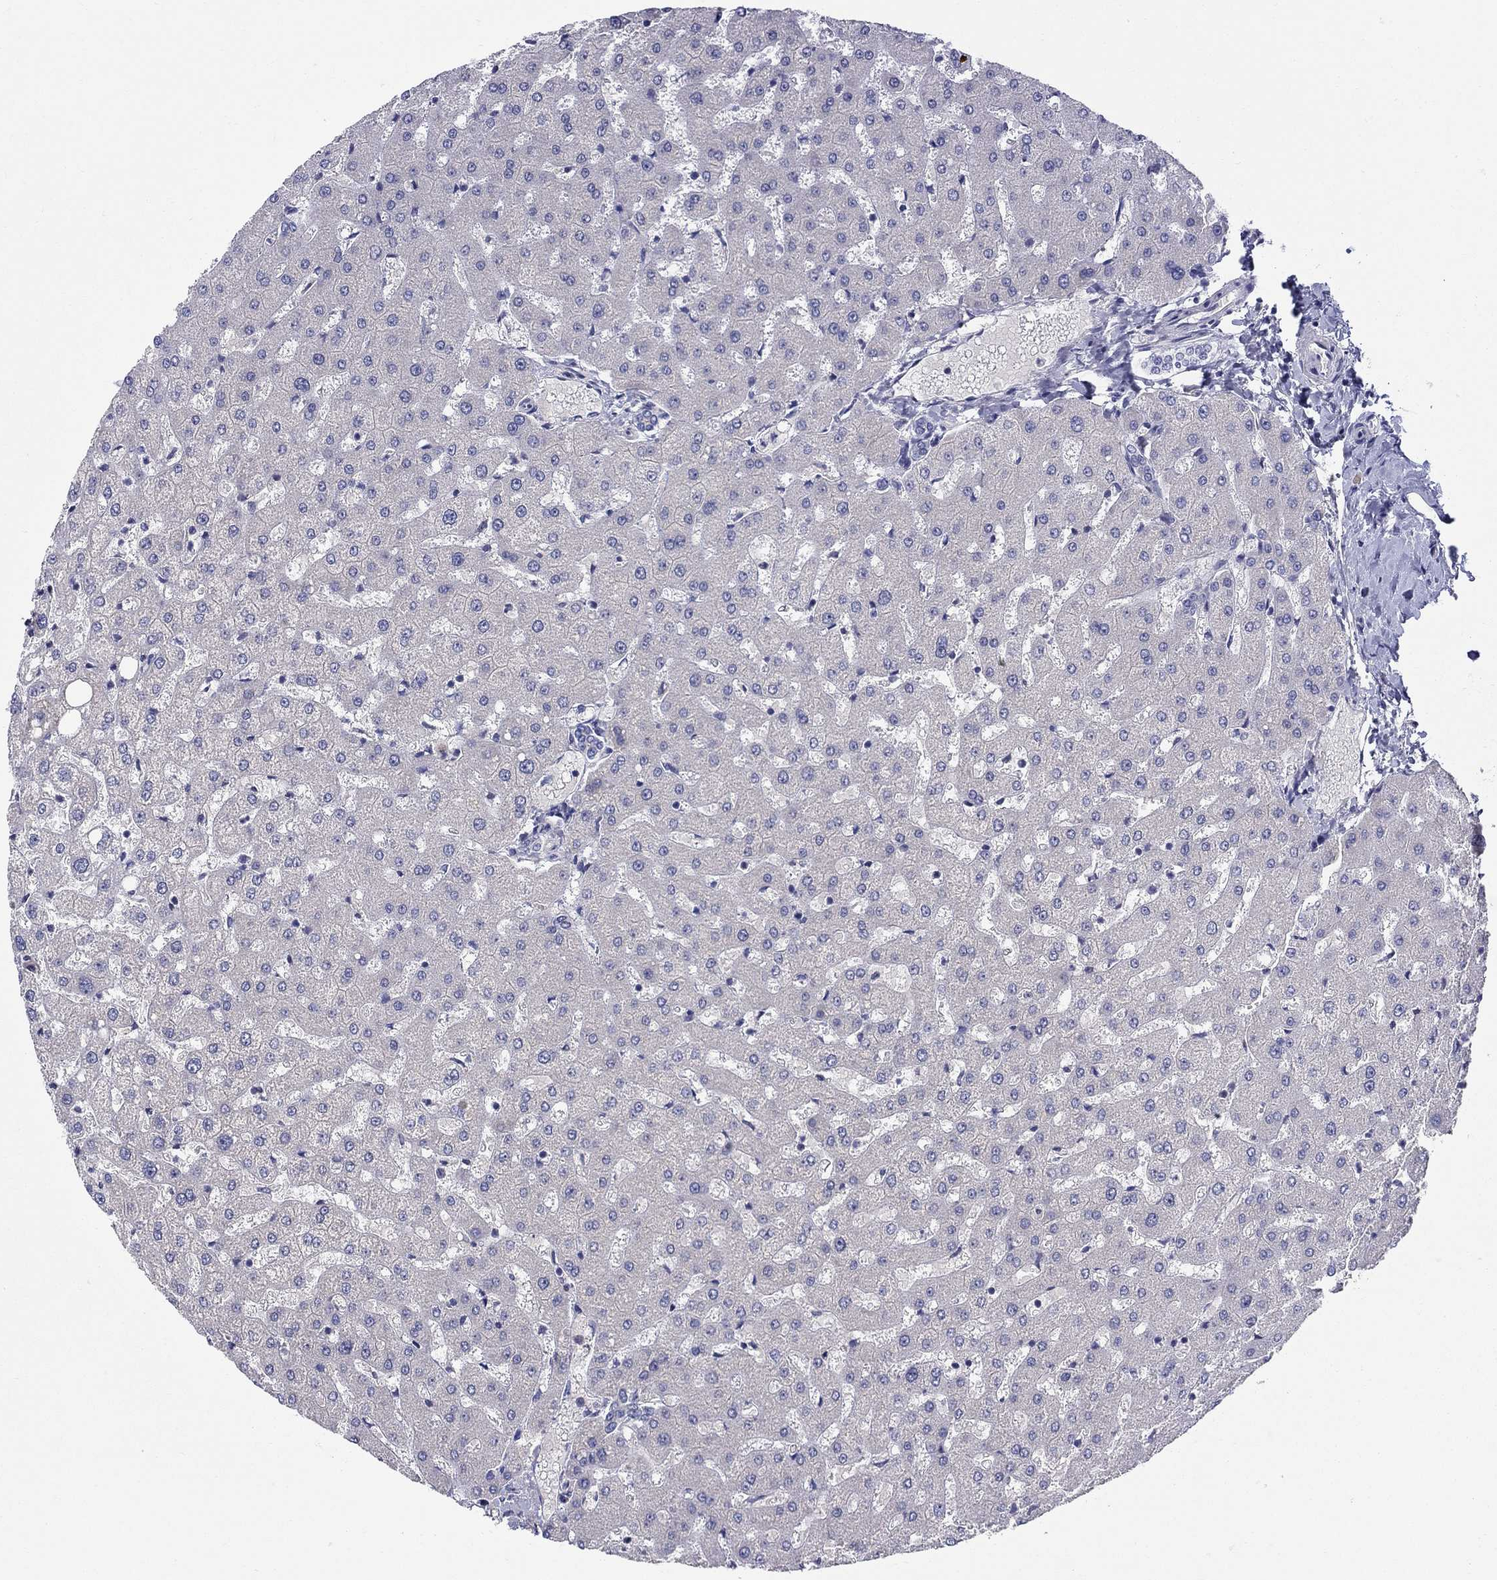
{"staining": {"intensity": "negative", "quantity": "none", "location": "none"}, "tissue": "liver", "cell_type": "Cholangiocytes", "image_type": "normal", "snomed": [{"axis": "morphology", "description": "Normal tissue, NOS"}, {"axis": "topography", "description": "Liver"}], "caption": "High power microscopy image of an immunohistochemistry (IHC) image of unremarkable liver, revealing no significant staining in cholangiocytes.", "gene": "QRFPR", "patient": {"sex": "female", "age": 50}}